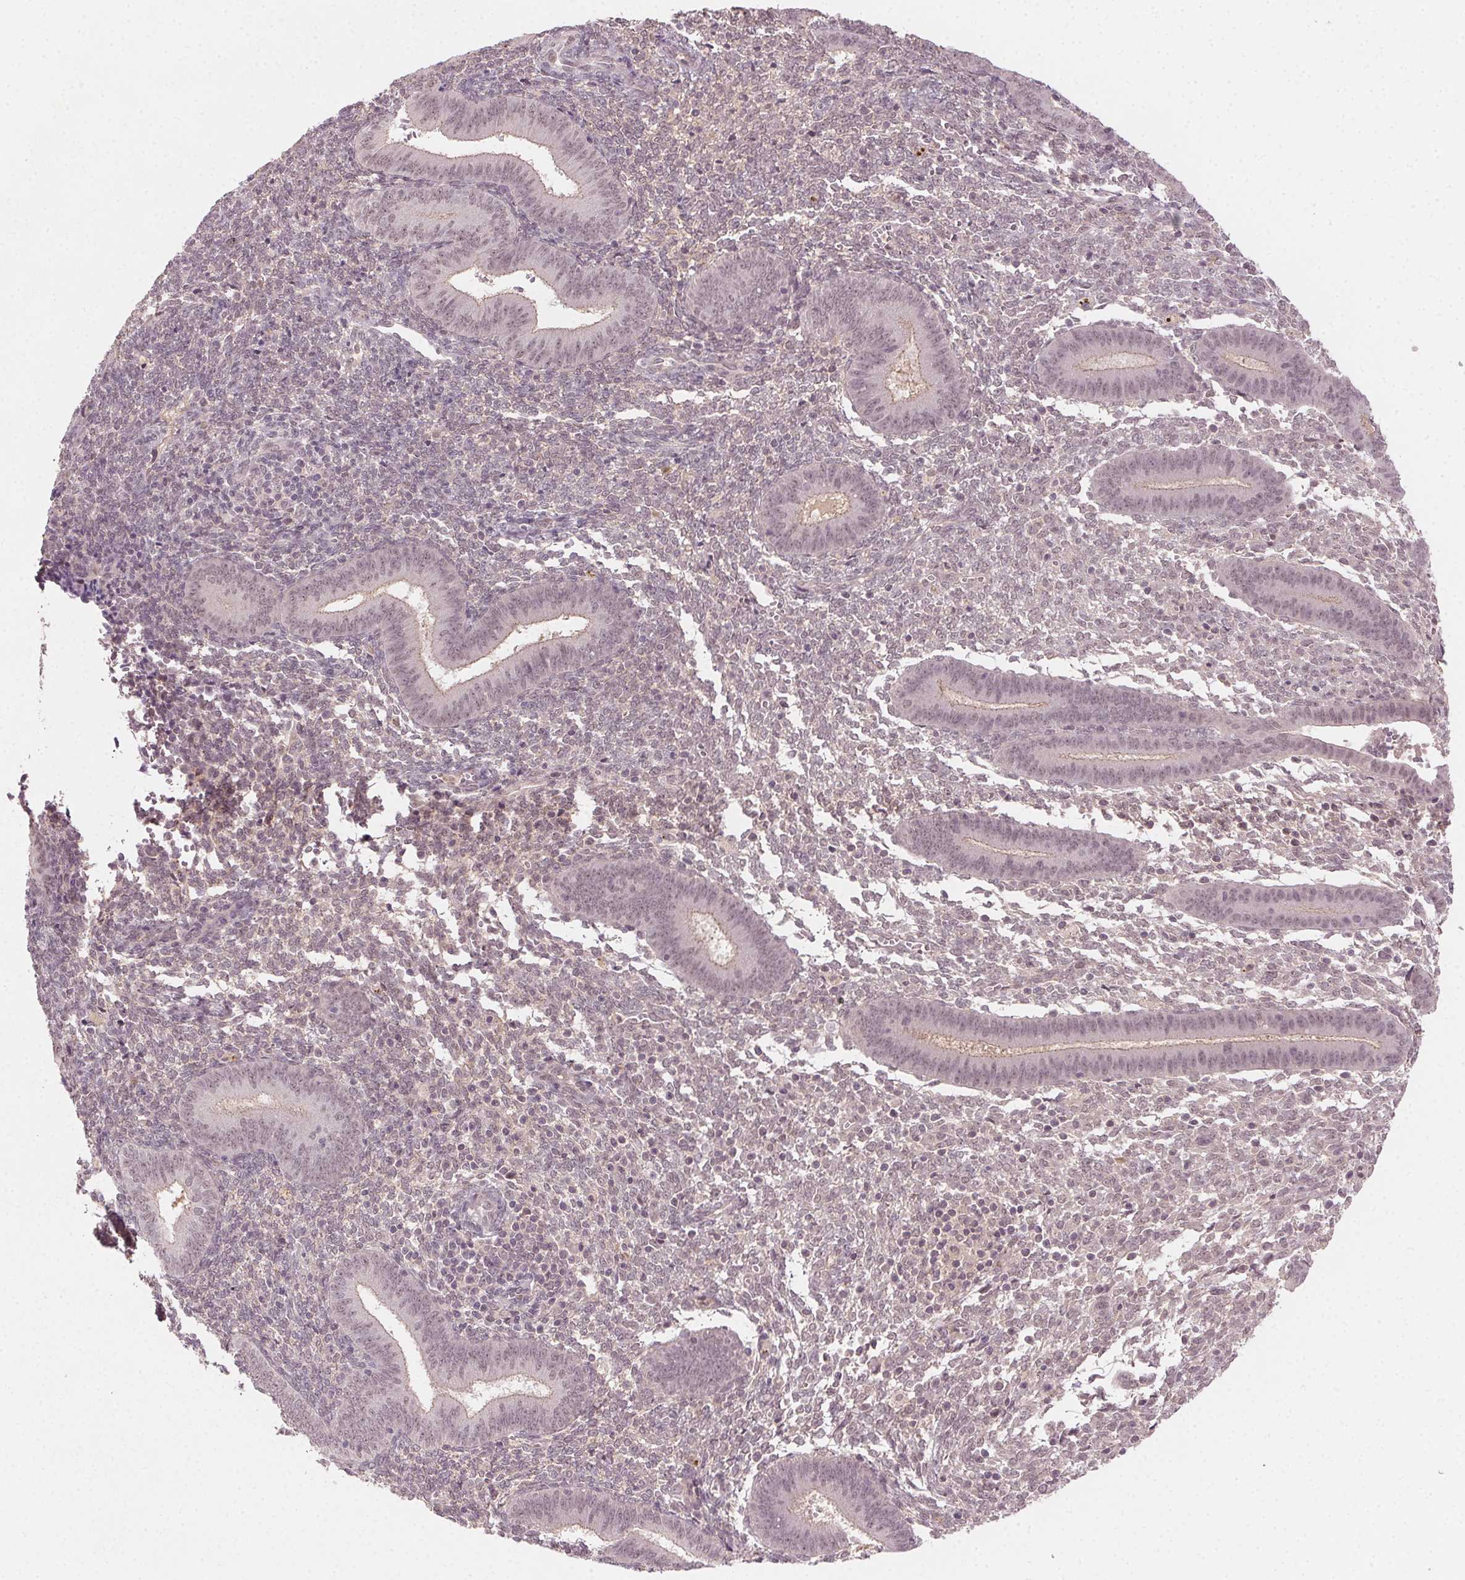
{"staining": {"intensity": "weak", "quantity": ">75%", "location": "nuclear"}, "tissue": "endometrium", "cell_type": "Cells in endometrial stroma", "image_type": "normal", "snomed": [{"axis": "morphology", "description": "Normal tissue, NOS"}, {"axis": "topography", "description": "Endometrium"}], "caption": "High-magnification brightfield microscopy of unremarkable endometrium stained with DAB (3,3'-diaminobenzidine) (brown) and counterstained with hematoxylin (blue). cells in endometrial stroma exhibit weak nuclear expression is appreciated in approximately>75% of cells.", "gene": "TUB", "patient": {"sex": "female", "age": 25}}